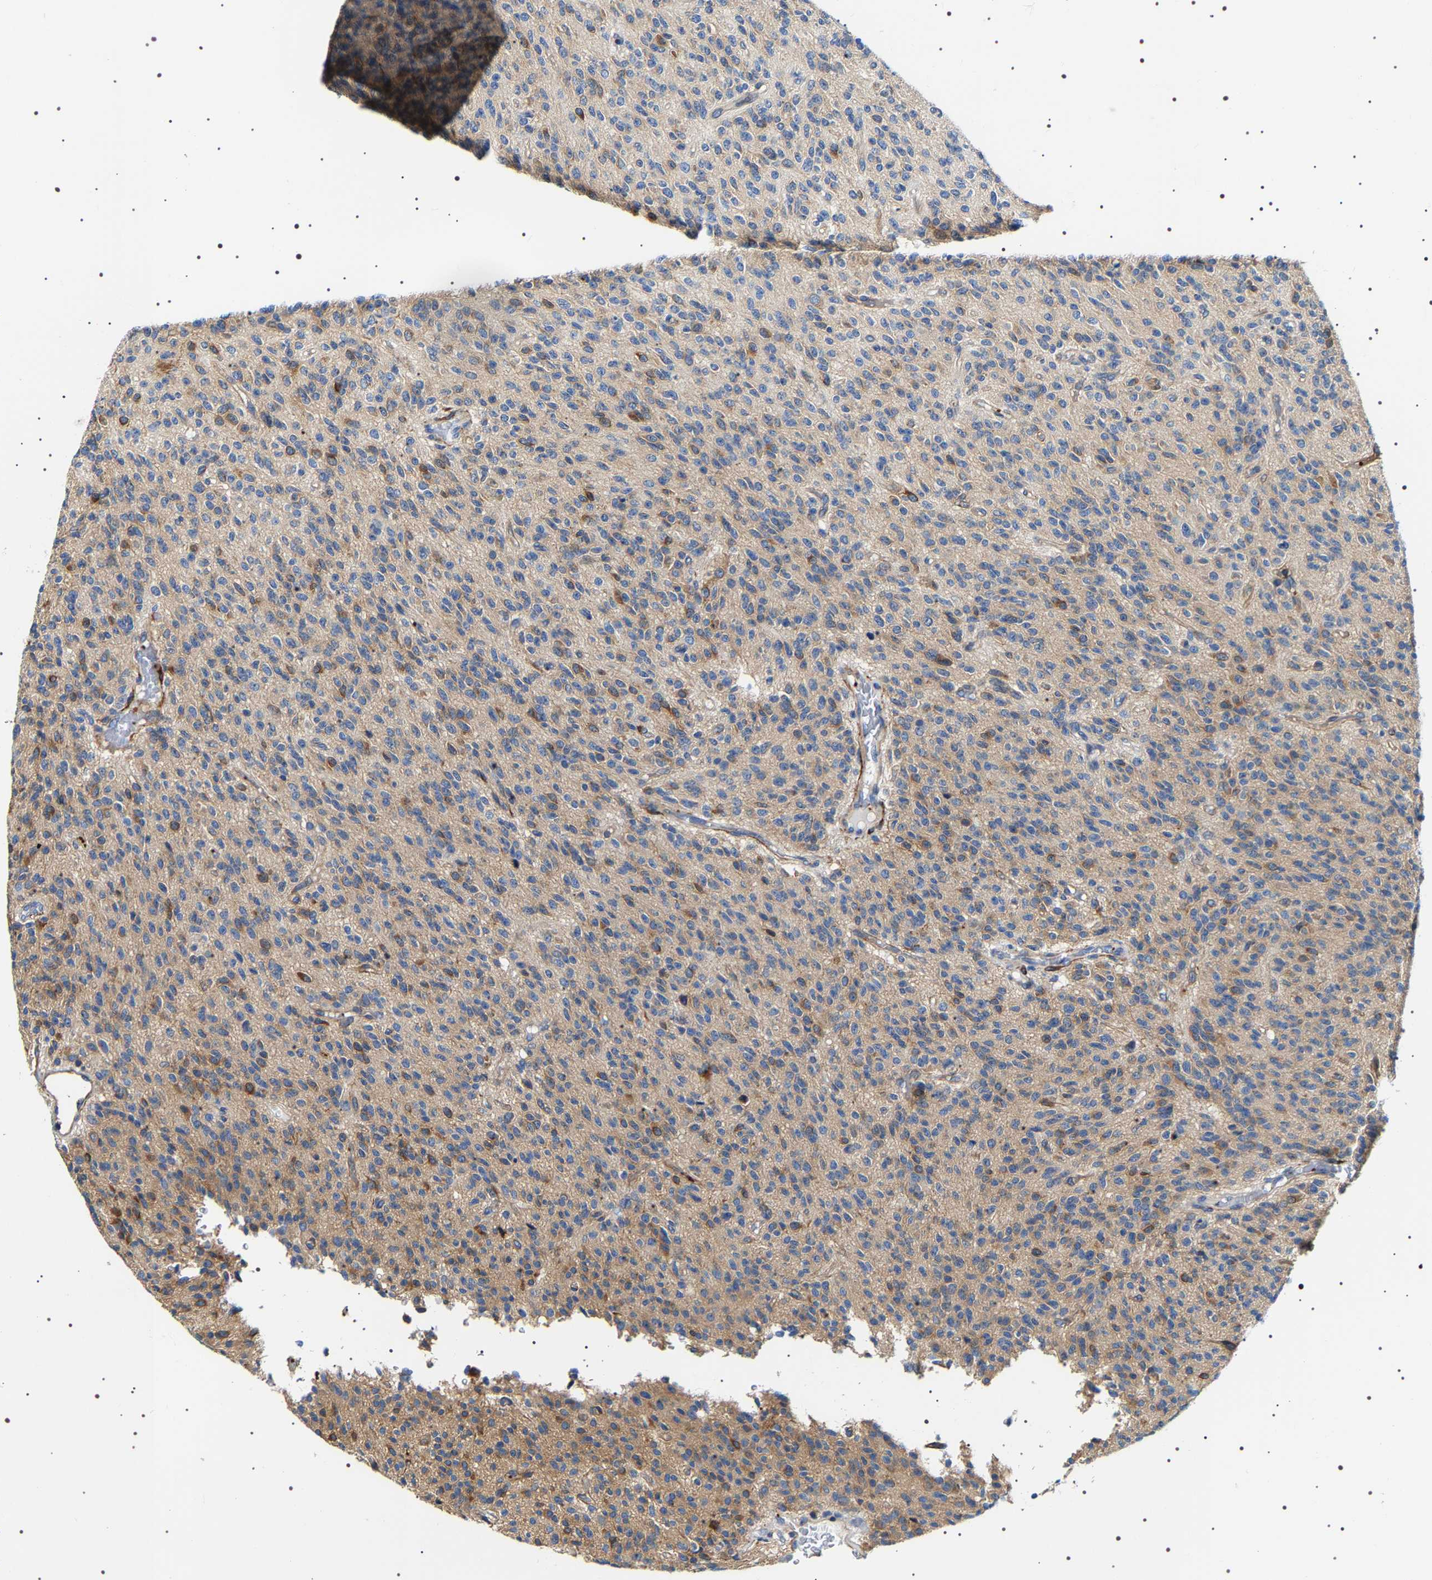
{"staining": {"intensity": "weak", "quantity": ">75%", "location": "cytoplasmic/membranous"}, "tissue": "glioma", "cell_type": "Tumor cells", "image_type": "cancer", "snomed": [{"axis": "morphology", "description": "Glioma, malignant, High grade"}, {"axis": "topography", "description": "Brain"}], "caption": "Human glioma stained for a protein (brown) exhibits weak cytoplasmic/membranous positive staining in about >75% of tumor cells.", "gene": "SQLE", "patient": {"sex": "male", "age": 34}}